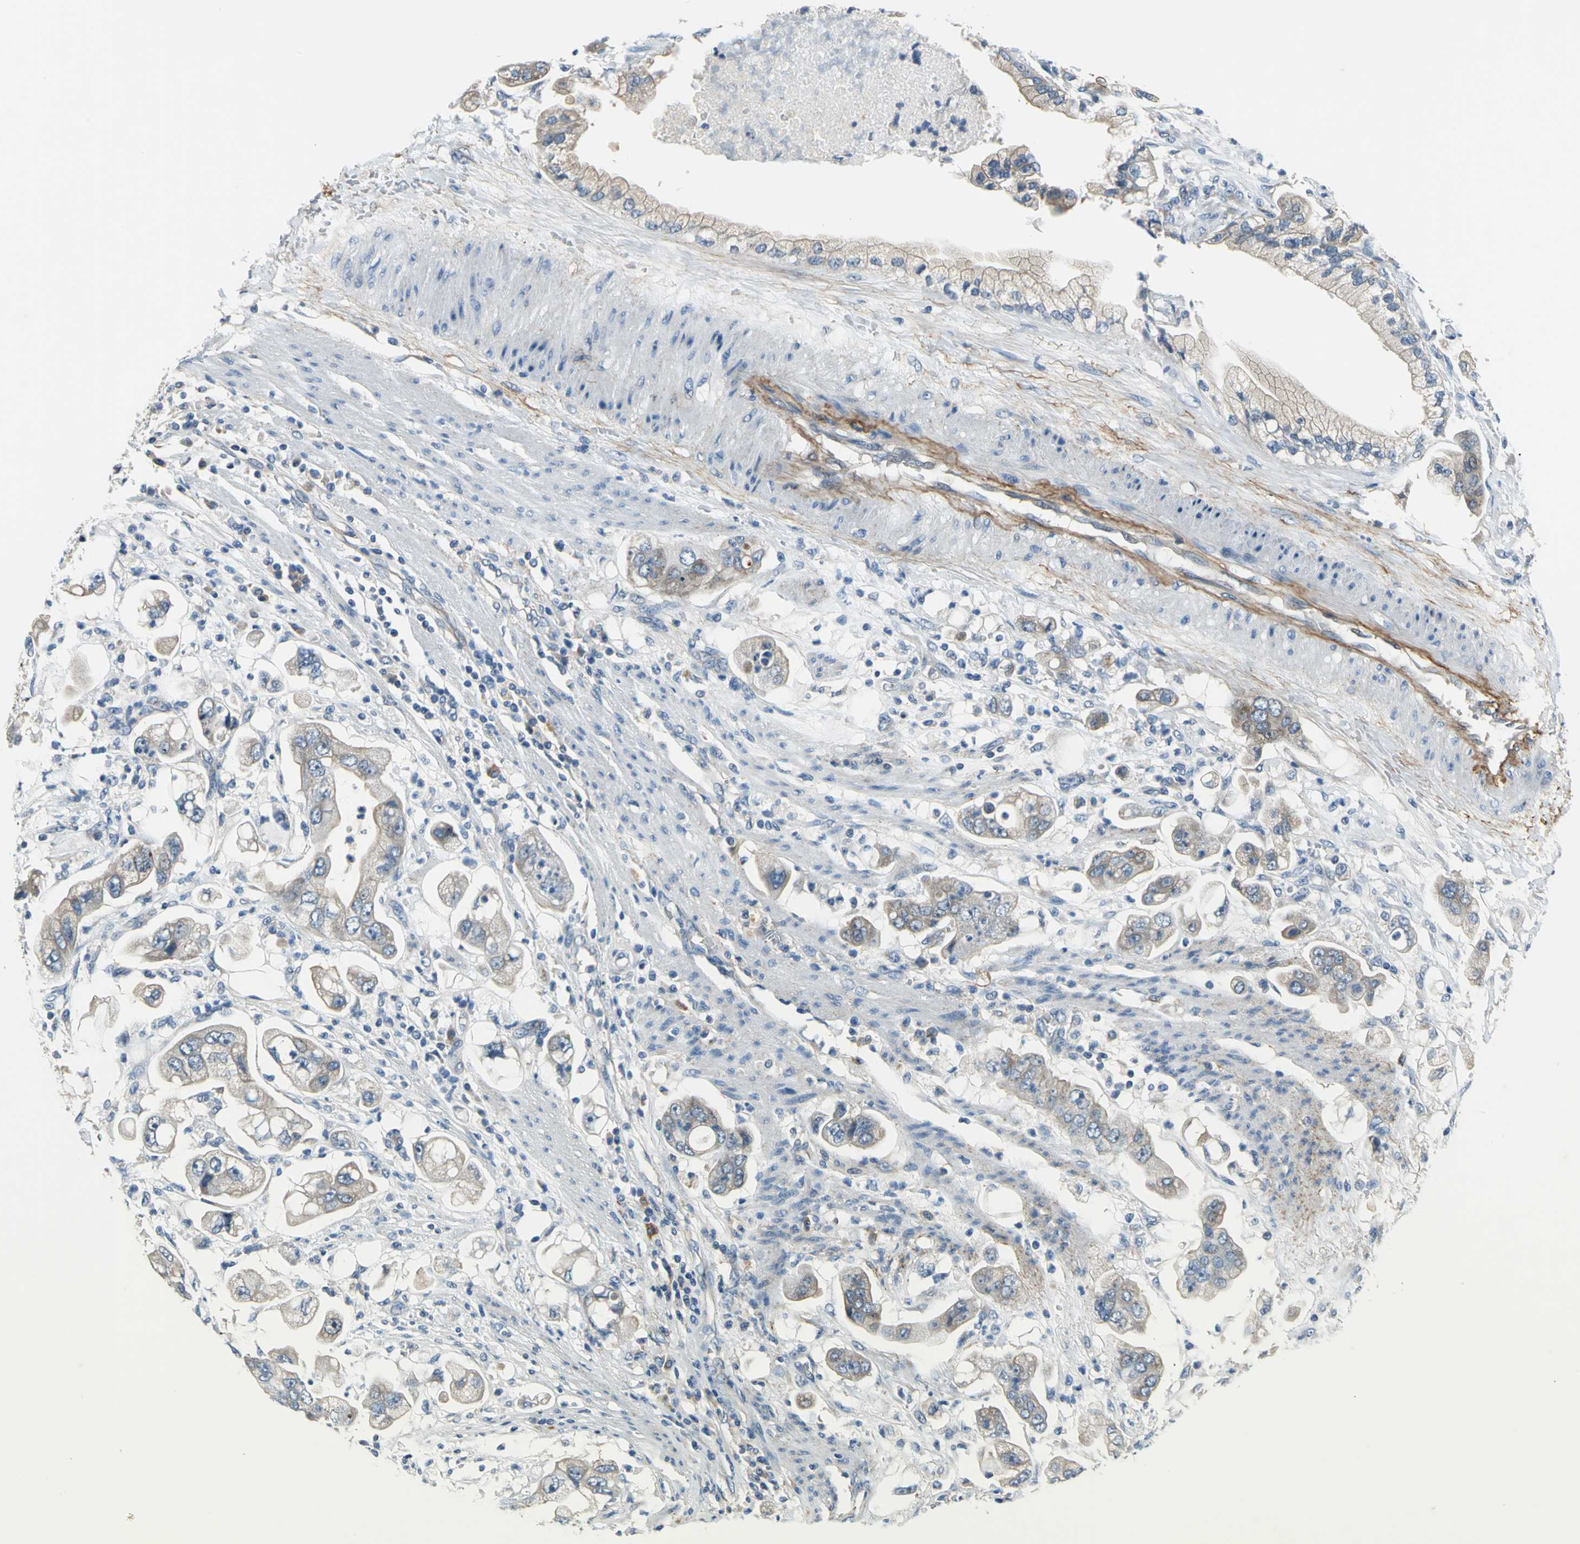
{"staining": {"intensity": "moderate", "quantity": "<25%", "location": "cytoplasmic/membranous"}, "tissue": "stomach cancer", "cell_type": "Tumor cells", "image_type": "cancer", "snomed": [{"axis": "morphology", "description": "Adenocarcinoma, NOS"}, {"axis": "topography", "description": "Stomach"}], "caption": "Stomach cancer (adenocarcinoma) tissue displays moderate cytoplasmic/membranous staining in approximately <25% of tumor cells", "gene": "SLC16A7", "patient": {"sex": "male", "age": 62}}